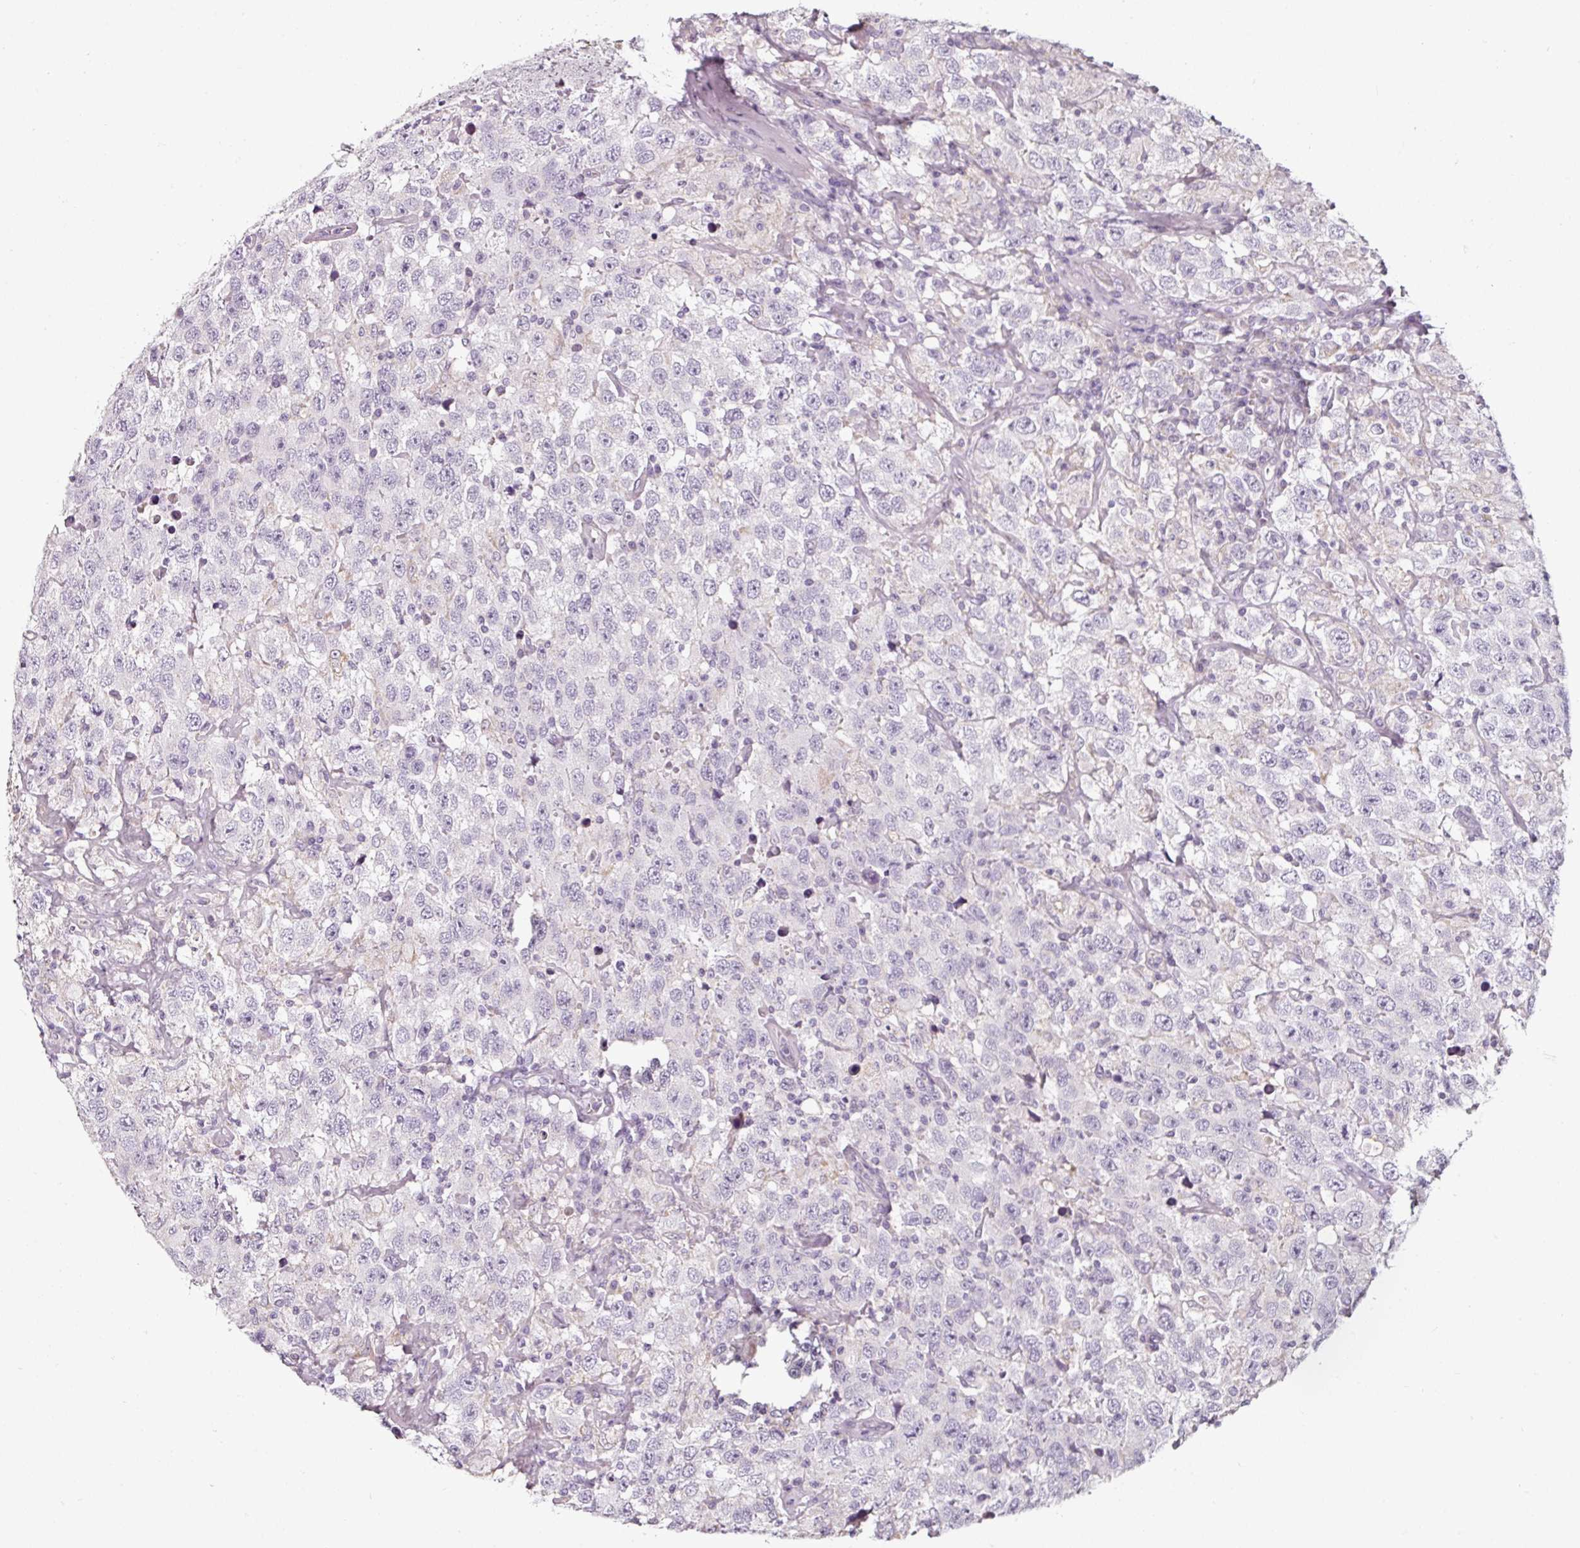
{"staining": {"intensity": "negative", "quantity": "none", "location": "none"}, "tissue": "testis cancer", "cell_type": "Tumor cells", "image_type": "cancer", "snomed": [{"axis": "morphology", "description": "Seminoma, NOS"}, {"axis": "topography", "description": "Testis"}], "caption": "Human testis cancer stained for a protein using IHC reveals no staining in tumor cells.", "gene": "CAP2", "patient": {"sex": "male", "age": 41}}